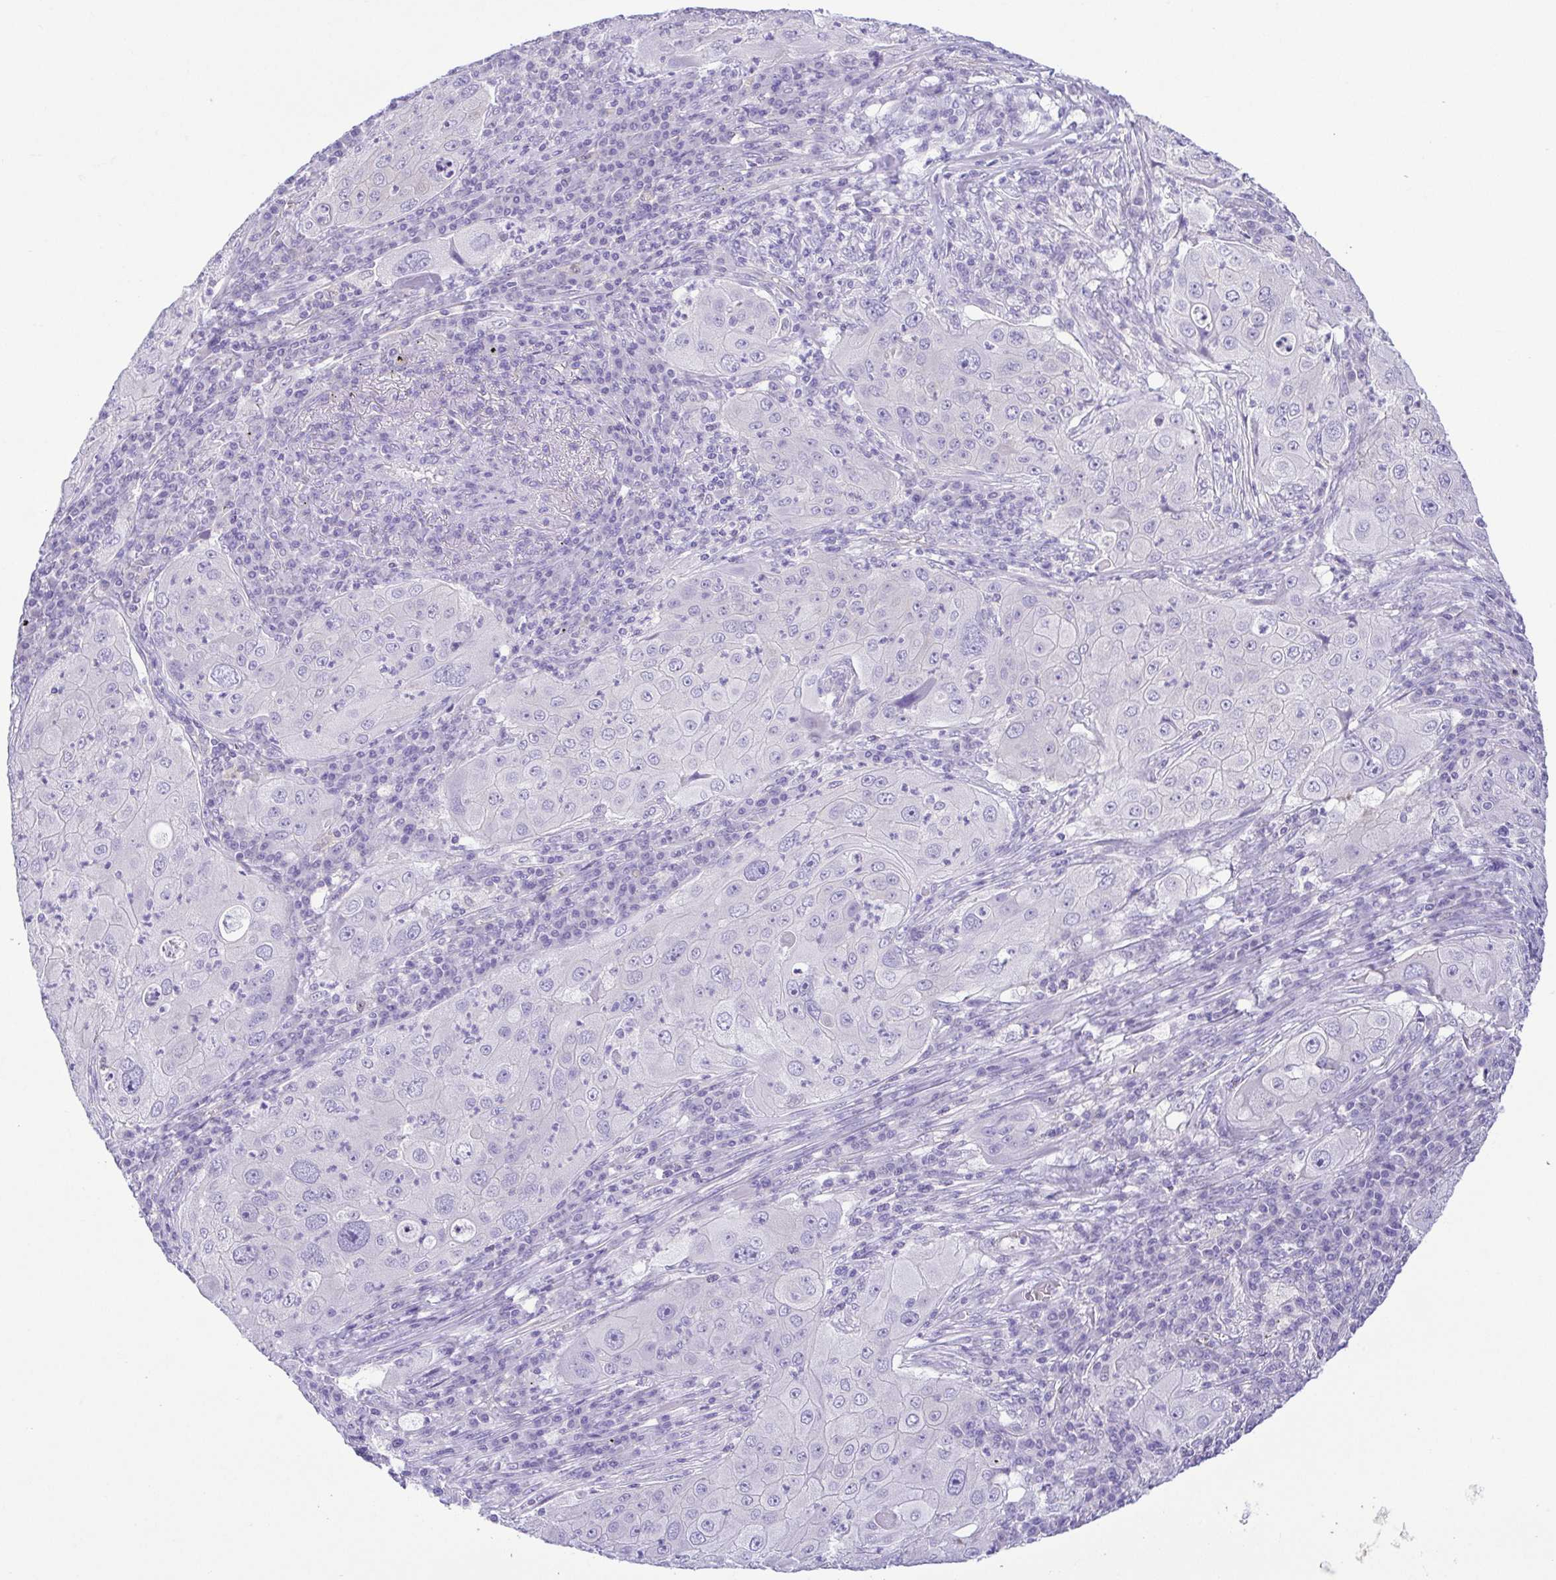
{"staining": {"intensity": "negative", "quantity": "none", "location": "none"}, "tissue": "lung cancer", "cell_type": "Tumor cells", "image_type": "cancer", "snomed": [{"axis": "morphology", "description": "Squamous cell carcinoma, NOS"}, {"axis": "topography", "description": "Lung"}], "caption": "A high-resolution image shows IHC staining of squamous cell carcinoma (lung), which demonstrates no significant positivity in tumor cells. The staining is performed using DAB (3,3'-diaminobenzidine) brown chromogen with nuclei counter-stained in using hematoxylin.", "gene": "EPB42", "patient": {"sex": "female", "age": 59}}